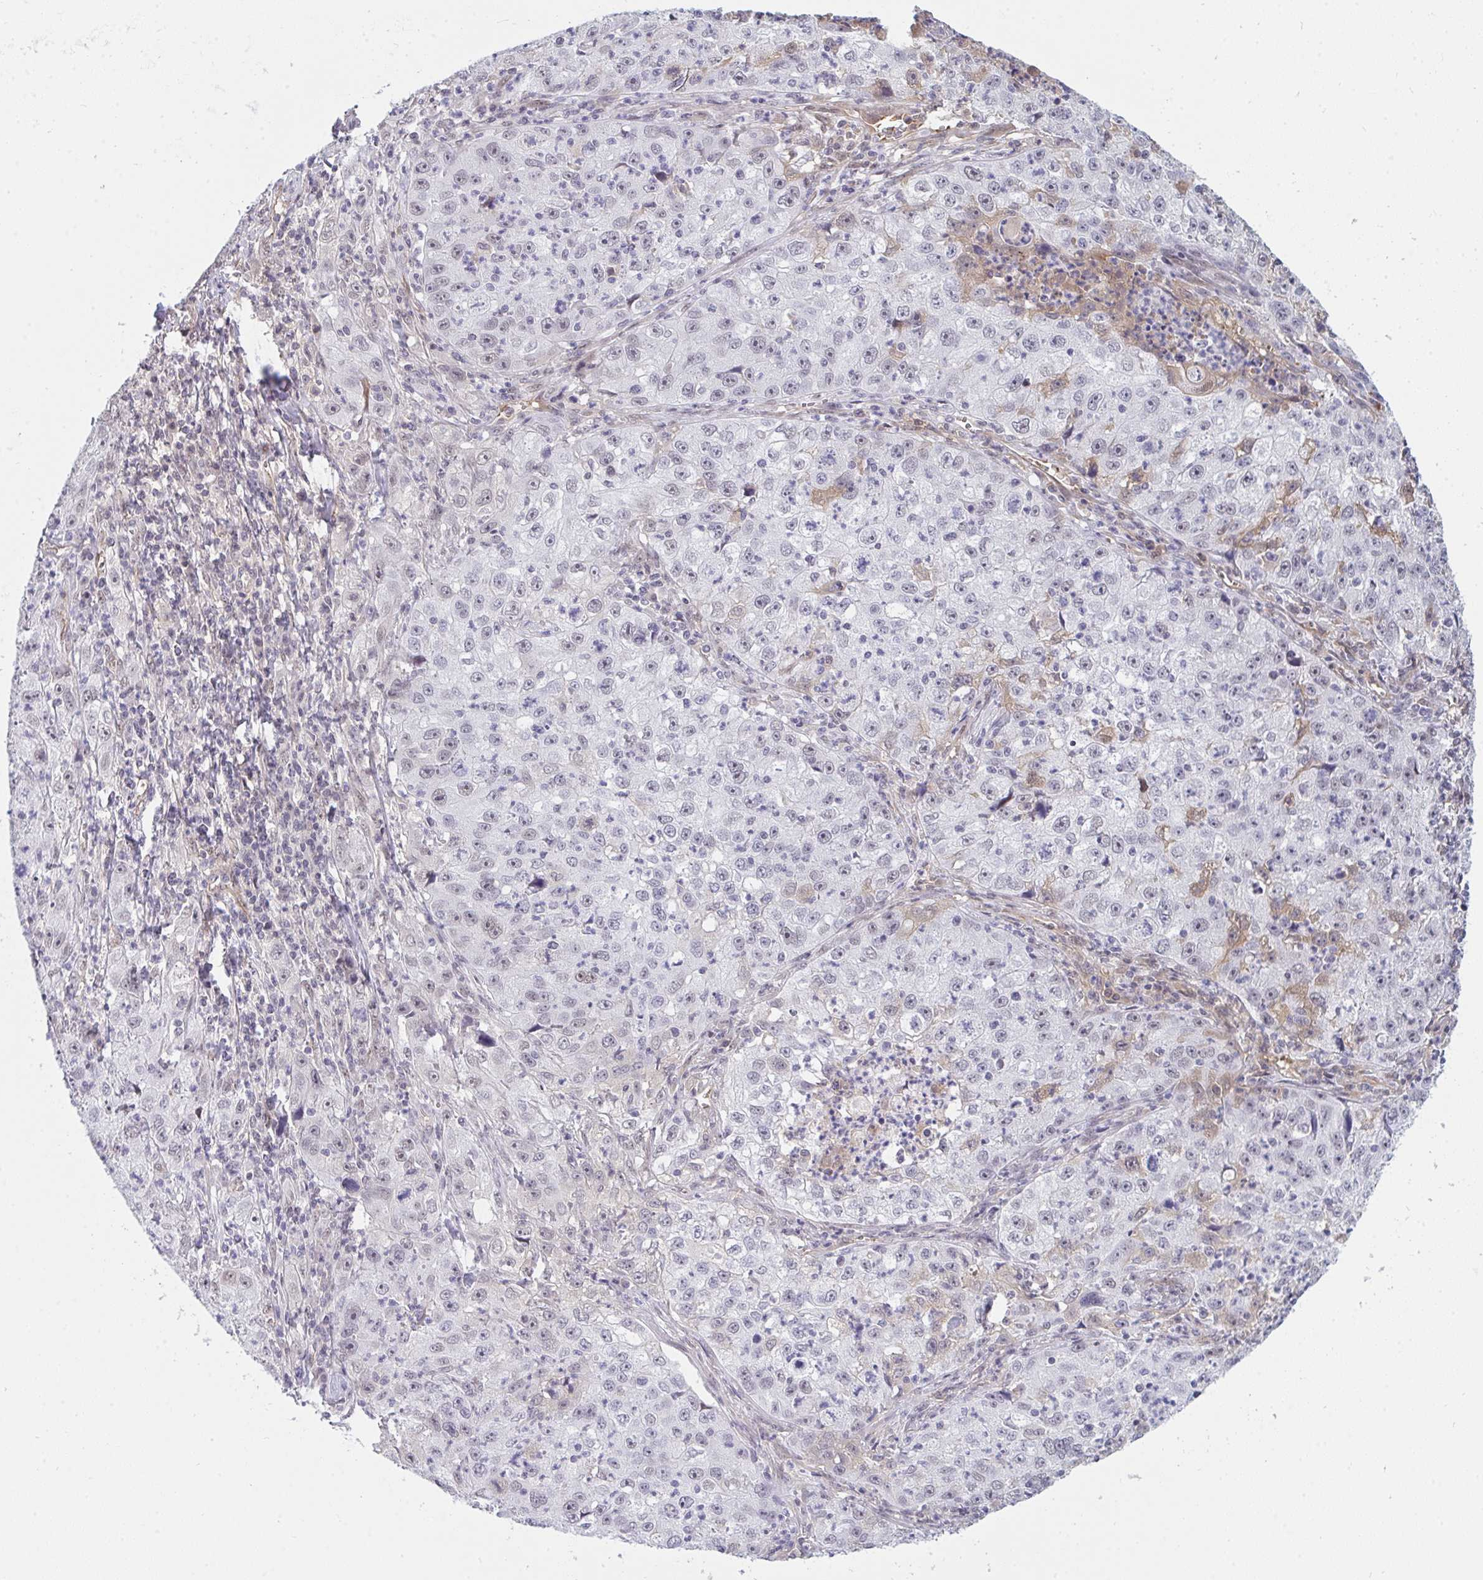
{"staining": {"intensity": "negative", "quantity": "none", "location": "none"}, "tissue": "lung cancer", "cell_type": "Tumor cells", "image_type": "cancer", "snomed": [{"axis": "morphology", "description": "Squamous cell carcinoma, NOS"}, {"axis": "topography", "description": "Lung"}], "caption": "Tumor cells show no significant expression in squamous cell carcinoma (lung).", "gene": "DSCAML1", "patient": {"sex": "male", "age": 71}}